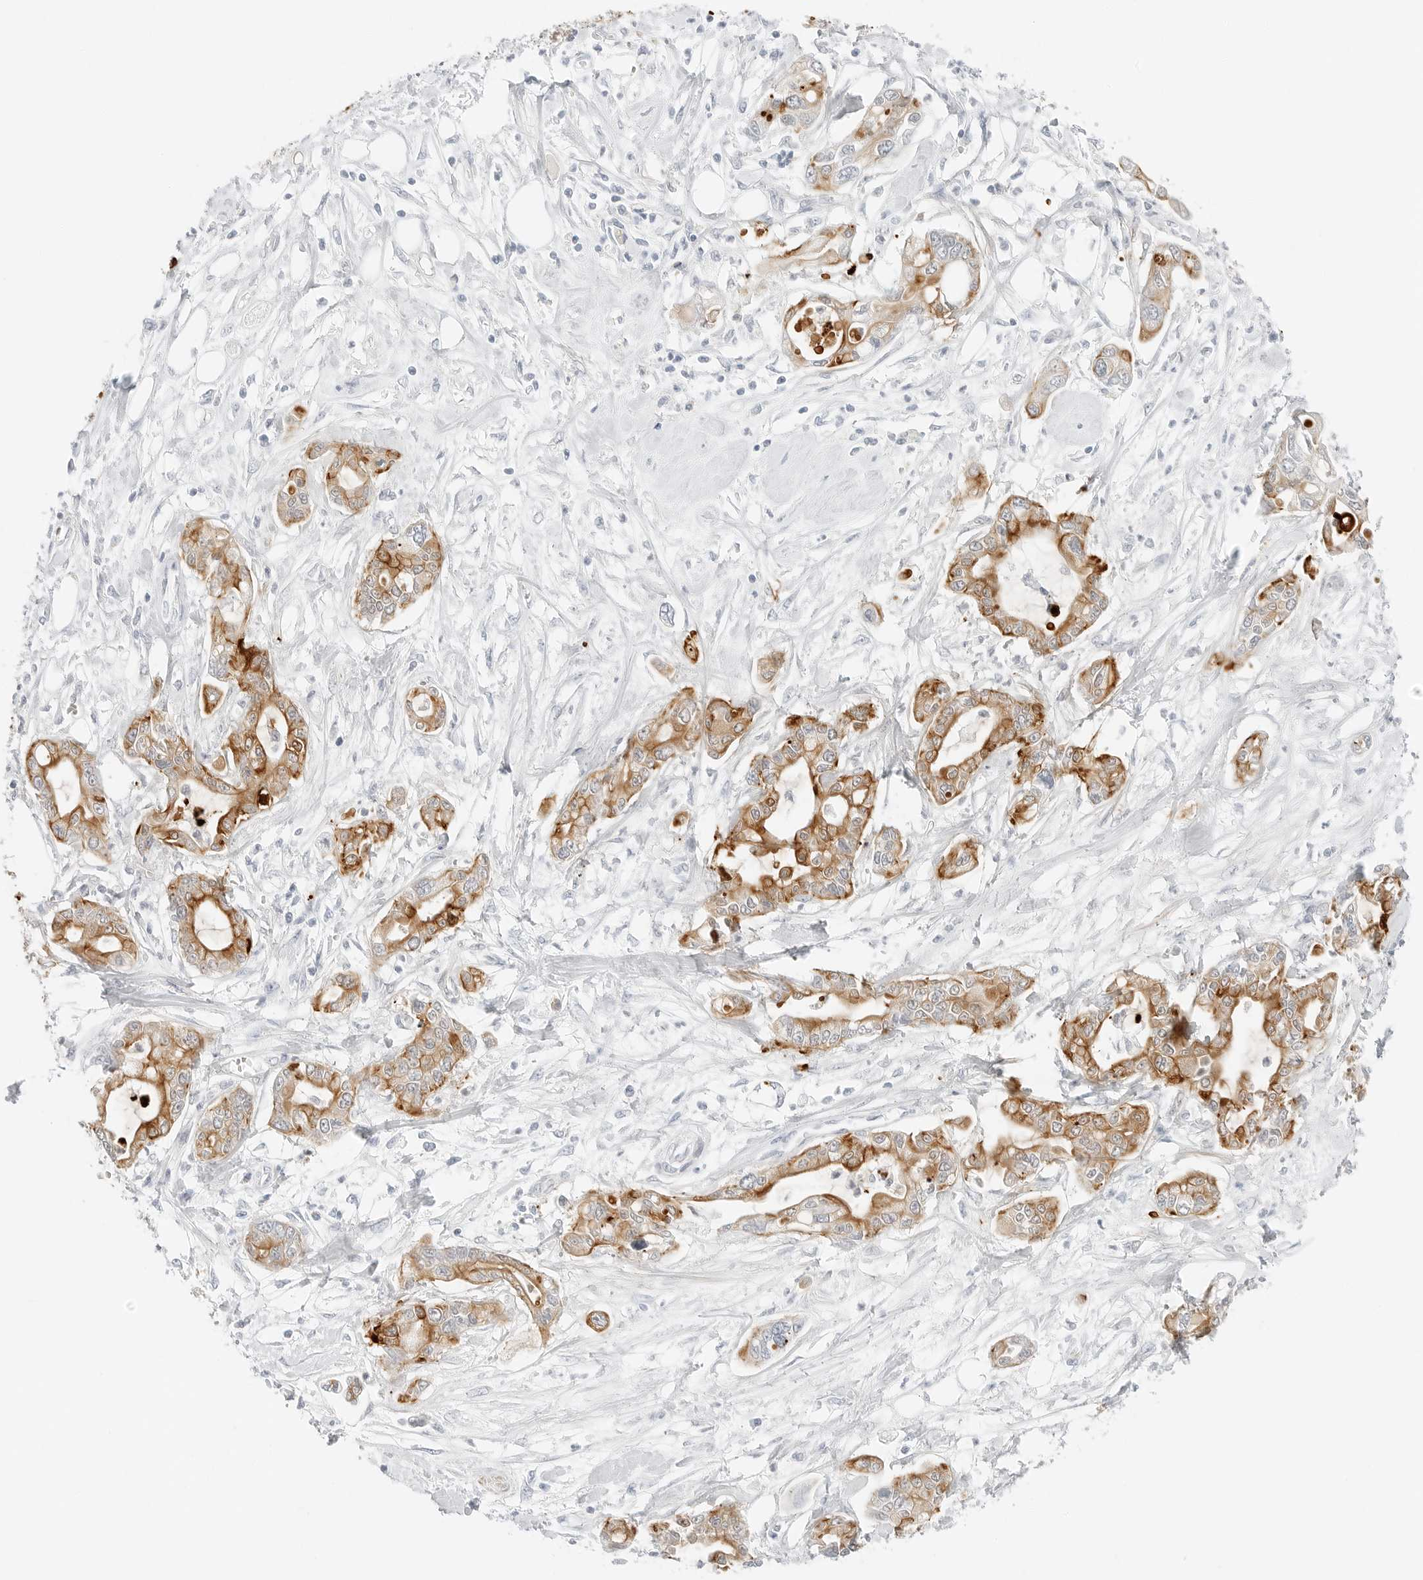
{"staining": {"intensity": "strong", "quantity": ">75%", "location": "cytoplasmic/membranous"}, "tissue": "pancreatic cancer", "cell_type": "Tumor cells", "image_type": "cancer", "snomed": [{"axis": "morphology", "description": "Adenocarcinoma, NOS"}, {"axis": "topography", "description": "Pancreas"}], "caption": "Pancreatic adenocarcinoma stained with a brown dye displays strong cytoplasmic/membranous positive positivity in about >75% of tumor cells.", "gene": "IQCC", "patient": {"sex": "male", "age": 68}}